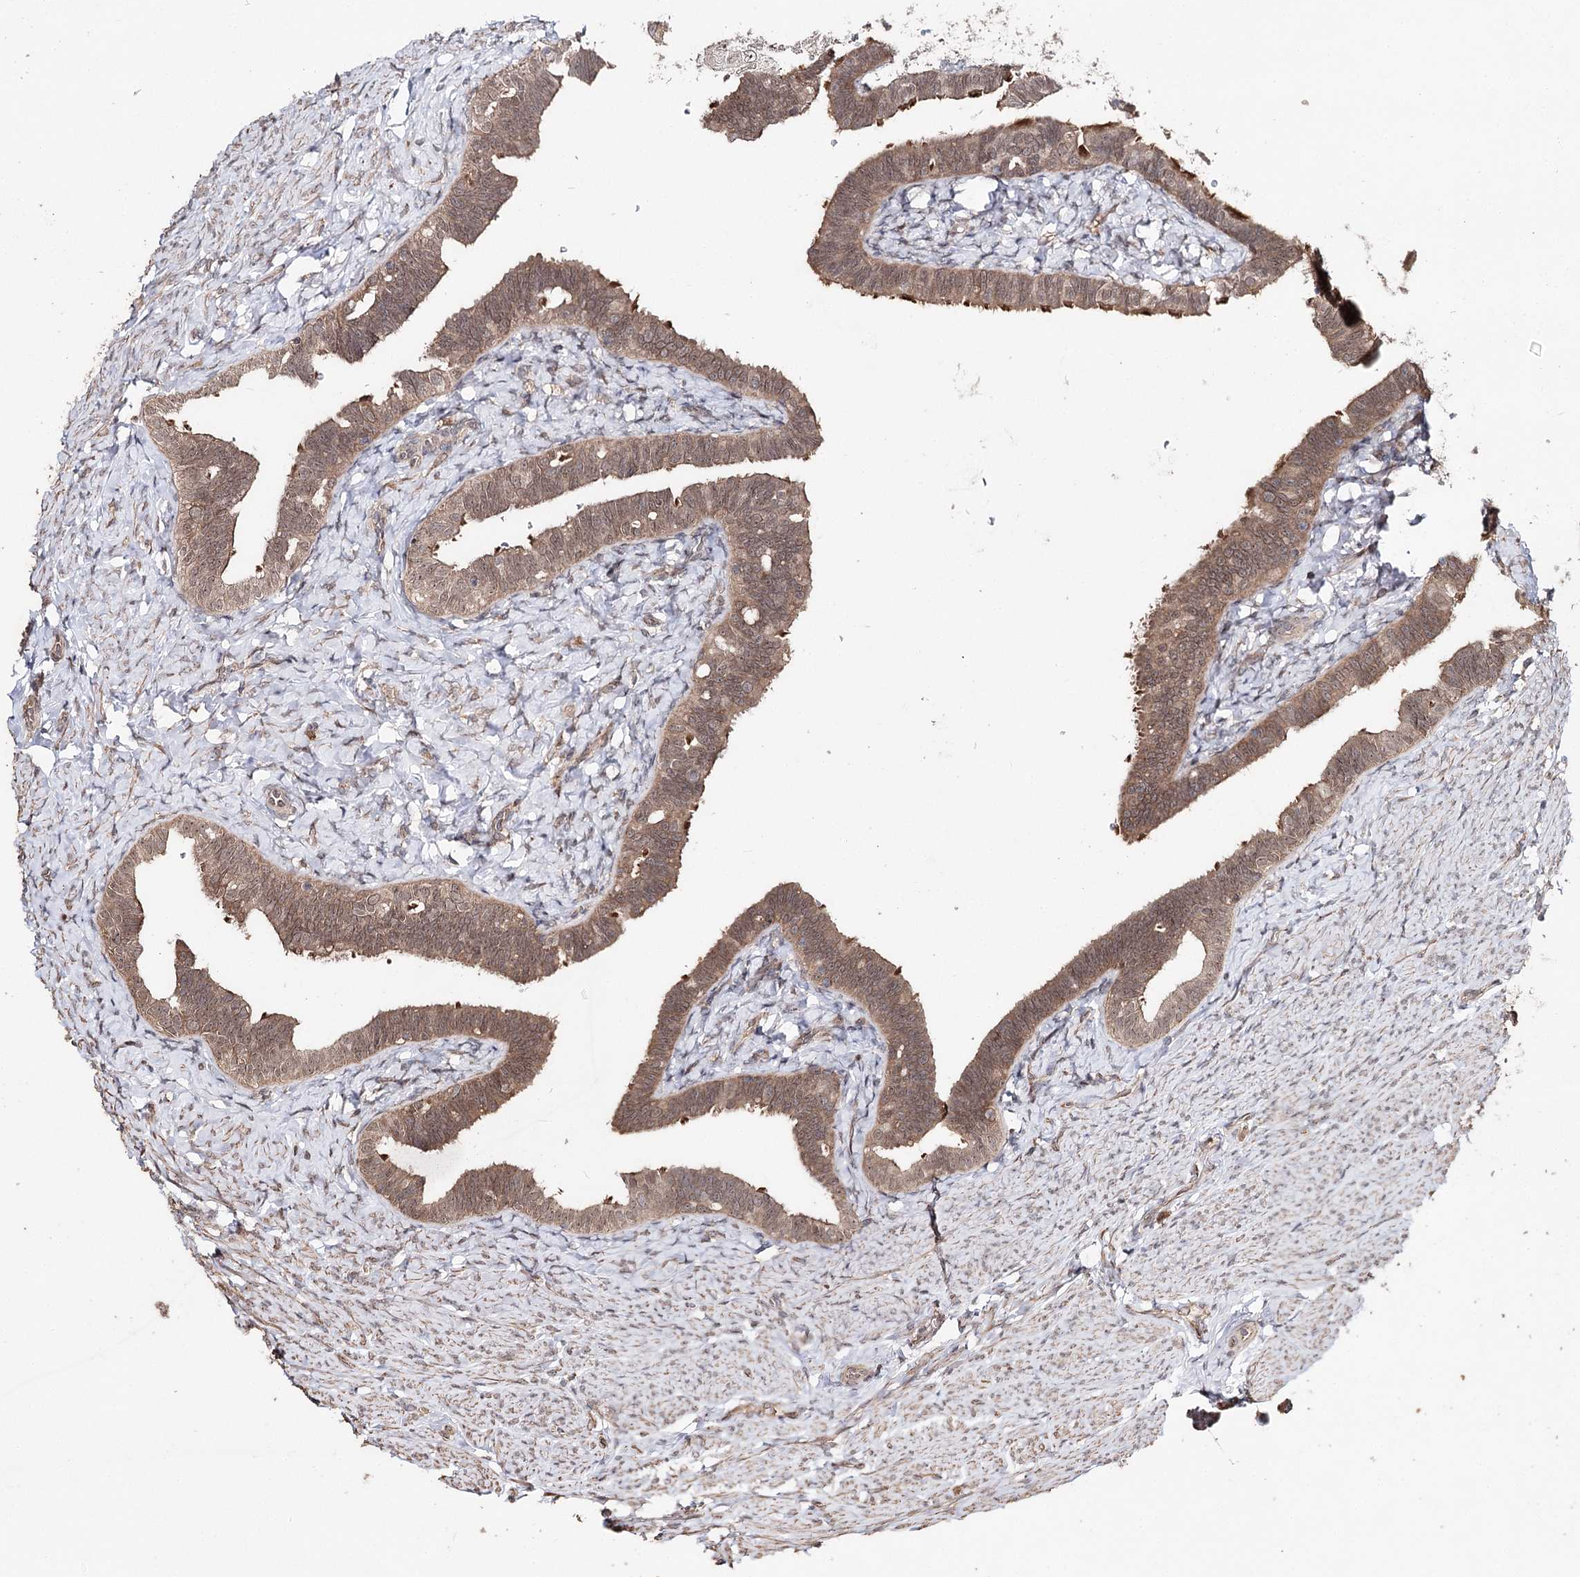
{"staining": {"intensity": "moderate", "quantity": "25%-75%", "location": "cytoplasmic/membranous,nuclear"}, "tissue": "fallopian tube", "cell_type": "Glandular cells", "image_type": "normal", "snomed": [{"axis": "morphology", "description": "Normal tissue, NOS"}, {"axis": "topography", "description": "Fallopian tube"}], "caption": "Immunohistochemistry (IHC) image of unremarkable fallopian tube: human fallopian tube stained using immunohistochemistry (IHC) demonstrates medium levels of moderate protein expression localized specifically in the cytoplasmic/membranous,nuclear of glandular cells, appearing as a cytoplasmic/membranous,nuclear brown color.", "gene": "NOPCHAP1", "patient": {"sex": "female", "age": 39}}